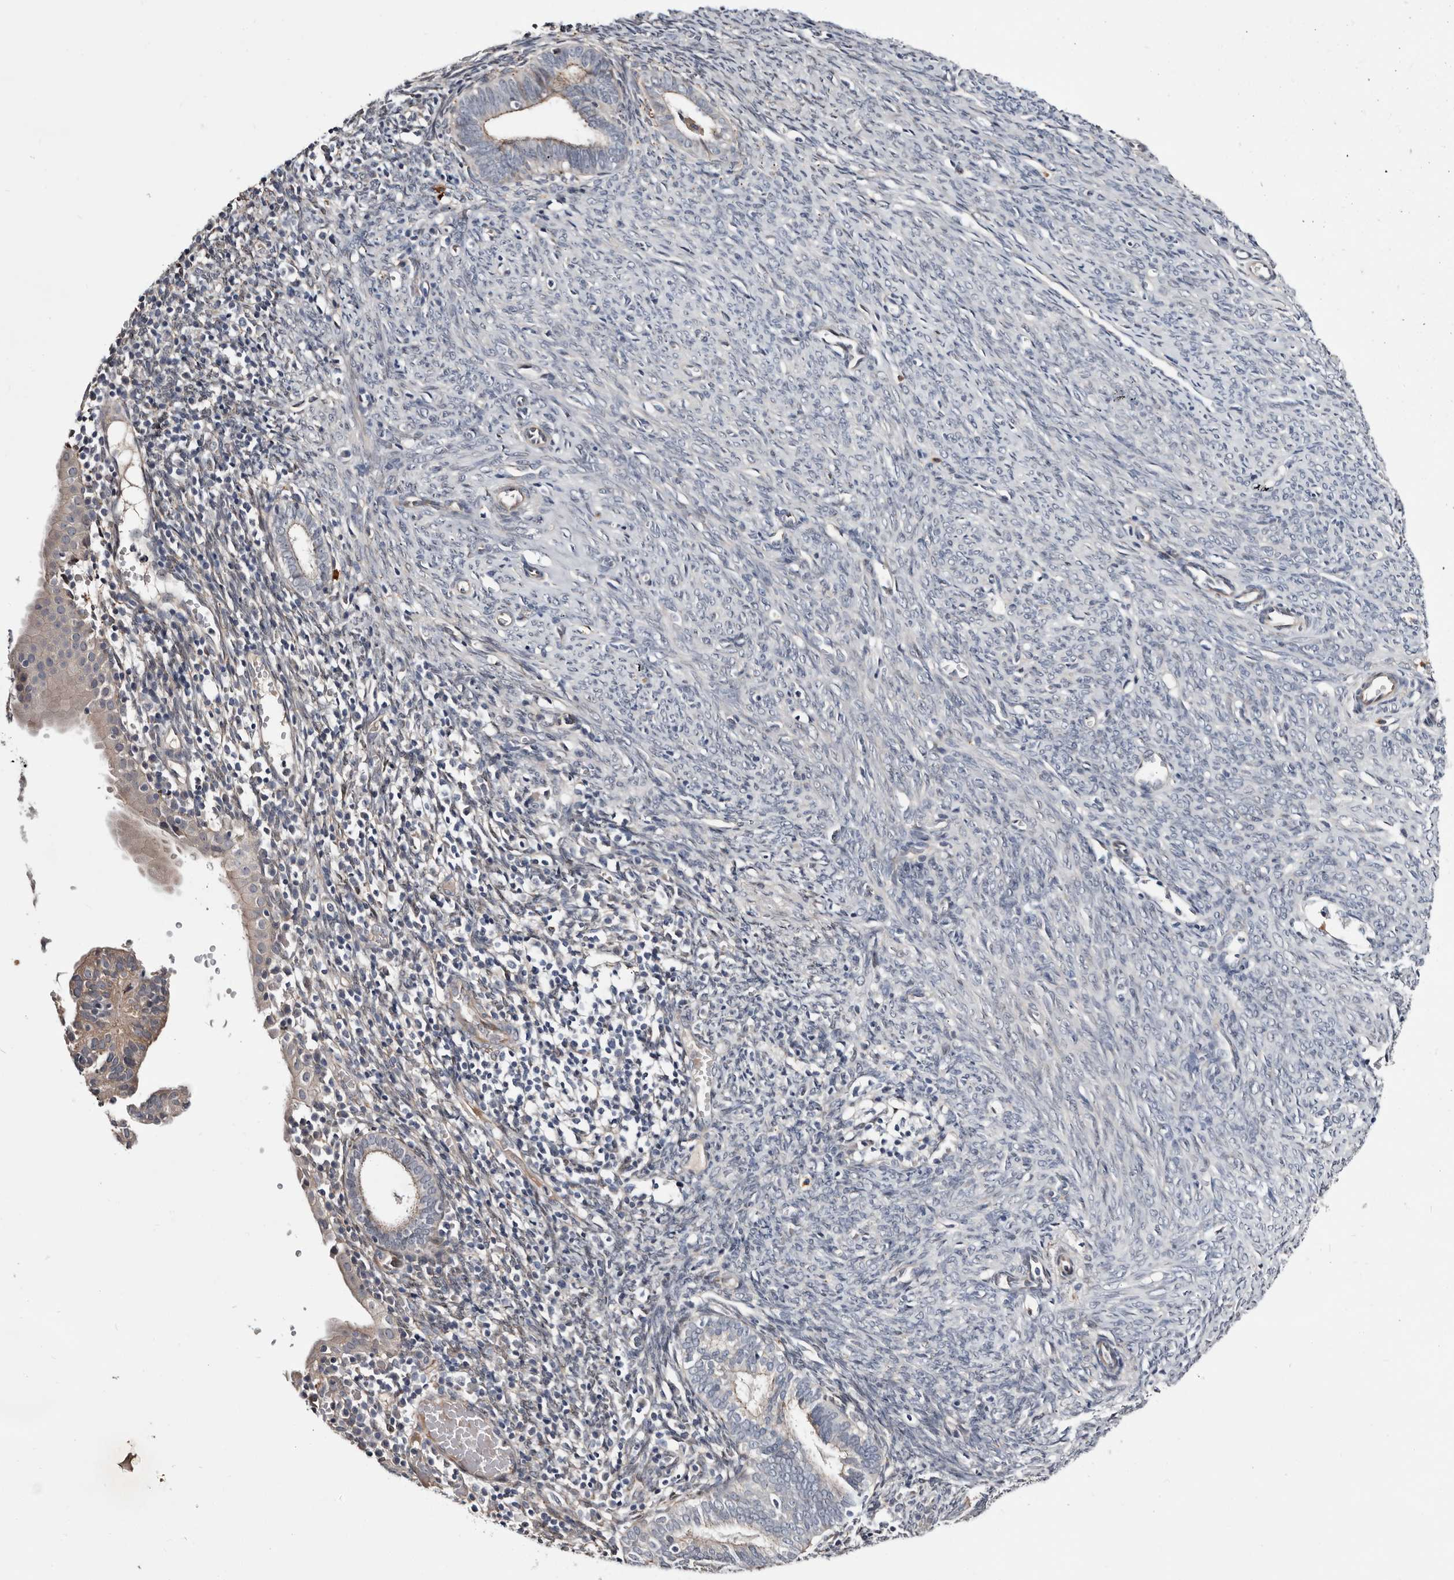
{"staining": {"intensity": "moderate", "quantity": "25%-75%", "location": "cytoplasmic/membranous"}, "tissue": "endometrial cancer", "cell_type": "Tumor cells", "image_type": "cancer", "snomed": [{"axis": "morphology", "description": "Adenocarcinoma, NOS"}, {"axis": "topography", "description": "Uterus"}], "caption": "Immunohistochemistry (DAB) staining of human endometrial adenocarcinoma displays moderate cytoplasmic/membranous protein staining in about 25%-75% of tumor cells.", "gene": "USH1C", "patient": {"sex": "female", "age": 77}}